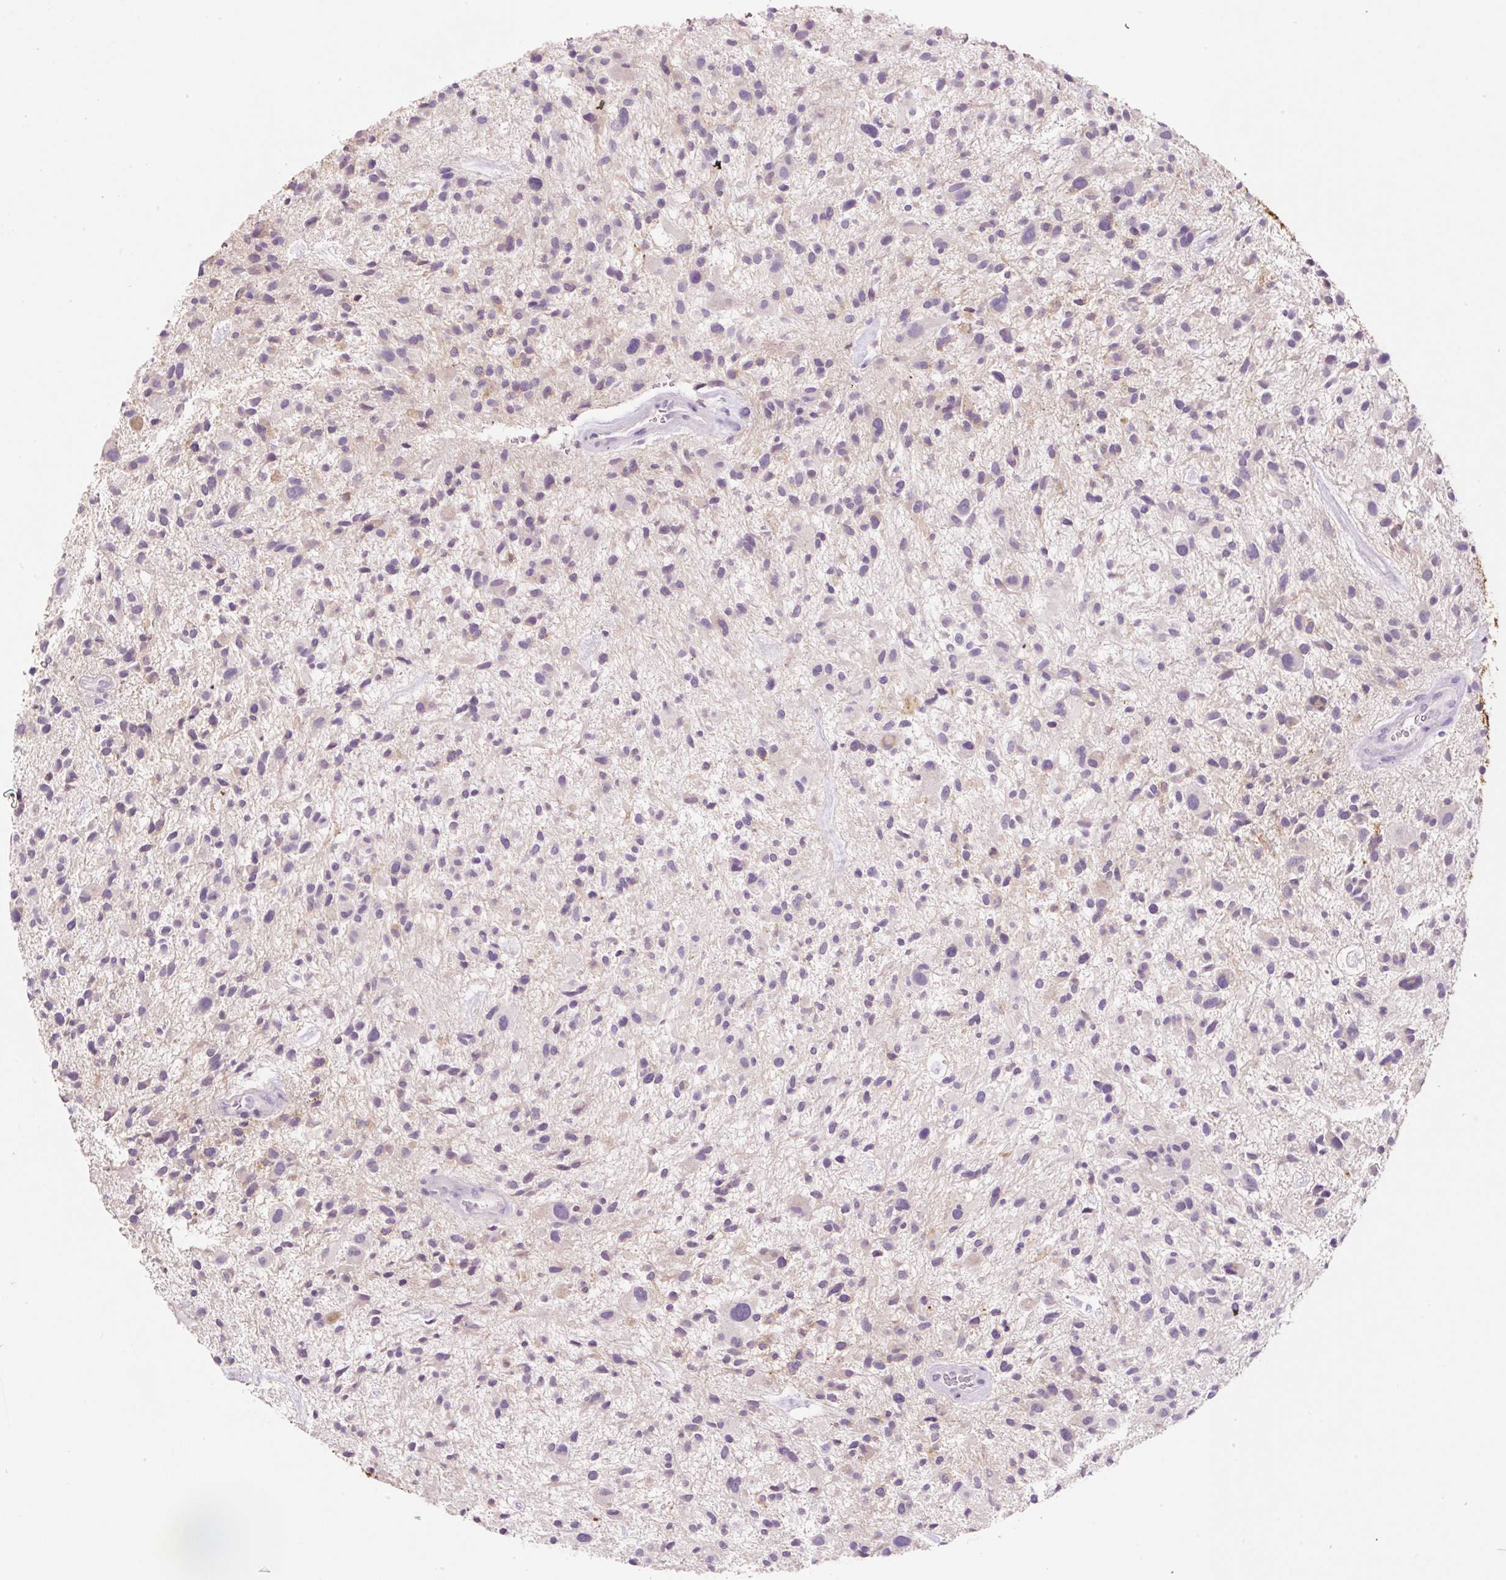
{"staining": {"intensity": "negative", "quantity": "none", "location": "none"}, "tissue": "glioma", "cell_type": "Tumor cells", "image_type": "cancer", "snomed": [{"axis": "morphology", "description": "Glioma, malignant, High grade"}, {"axis": "topography", "description": "Brain"}], "caption": "This is an immunohistochemistry image of malignant glioma (high-grade). There is no staining in tumor cells.", "gene": "SYP", "patient": {"sex": "male", "age": 47}}